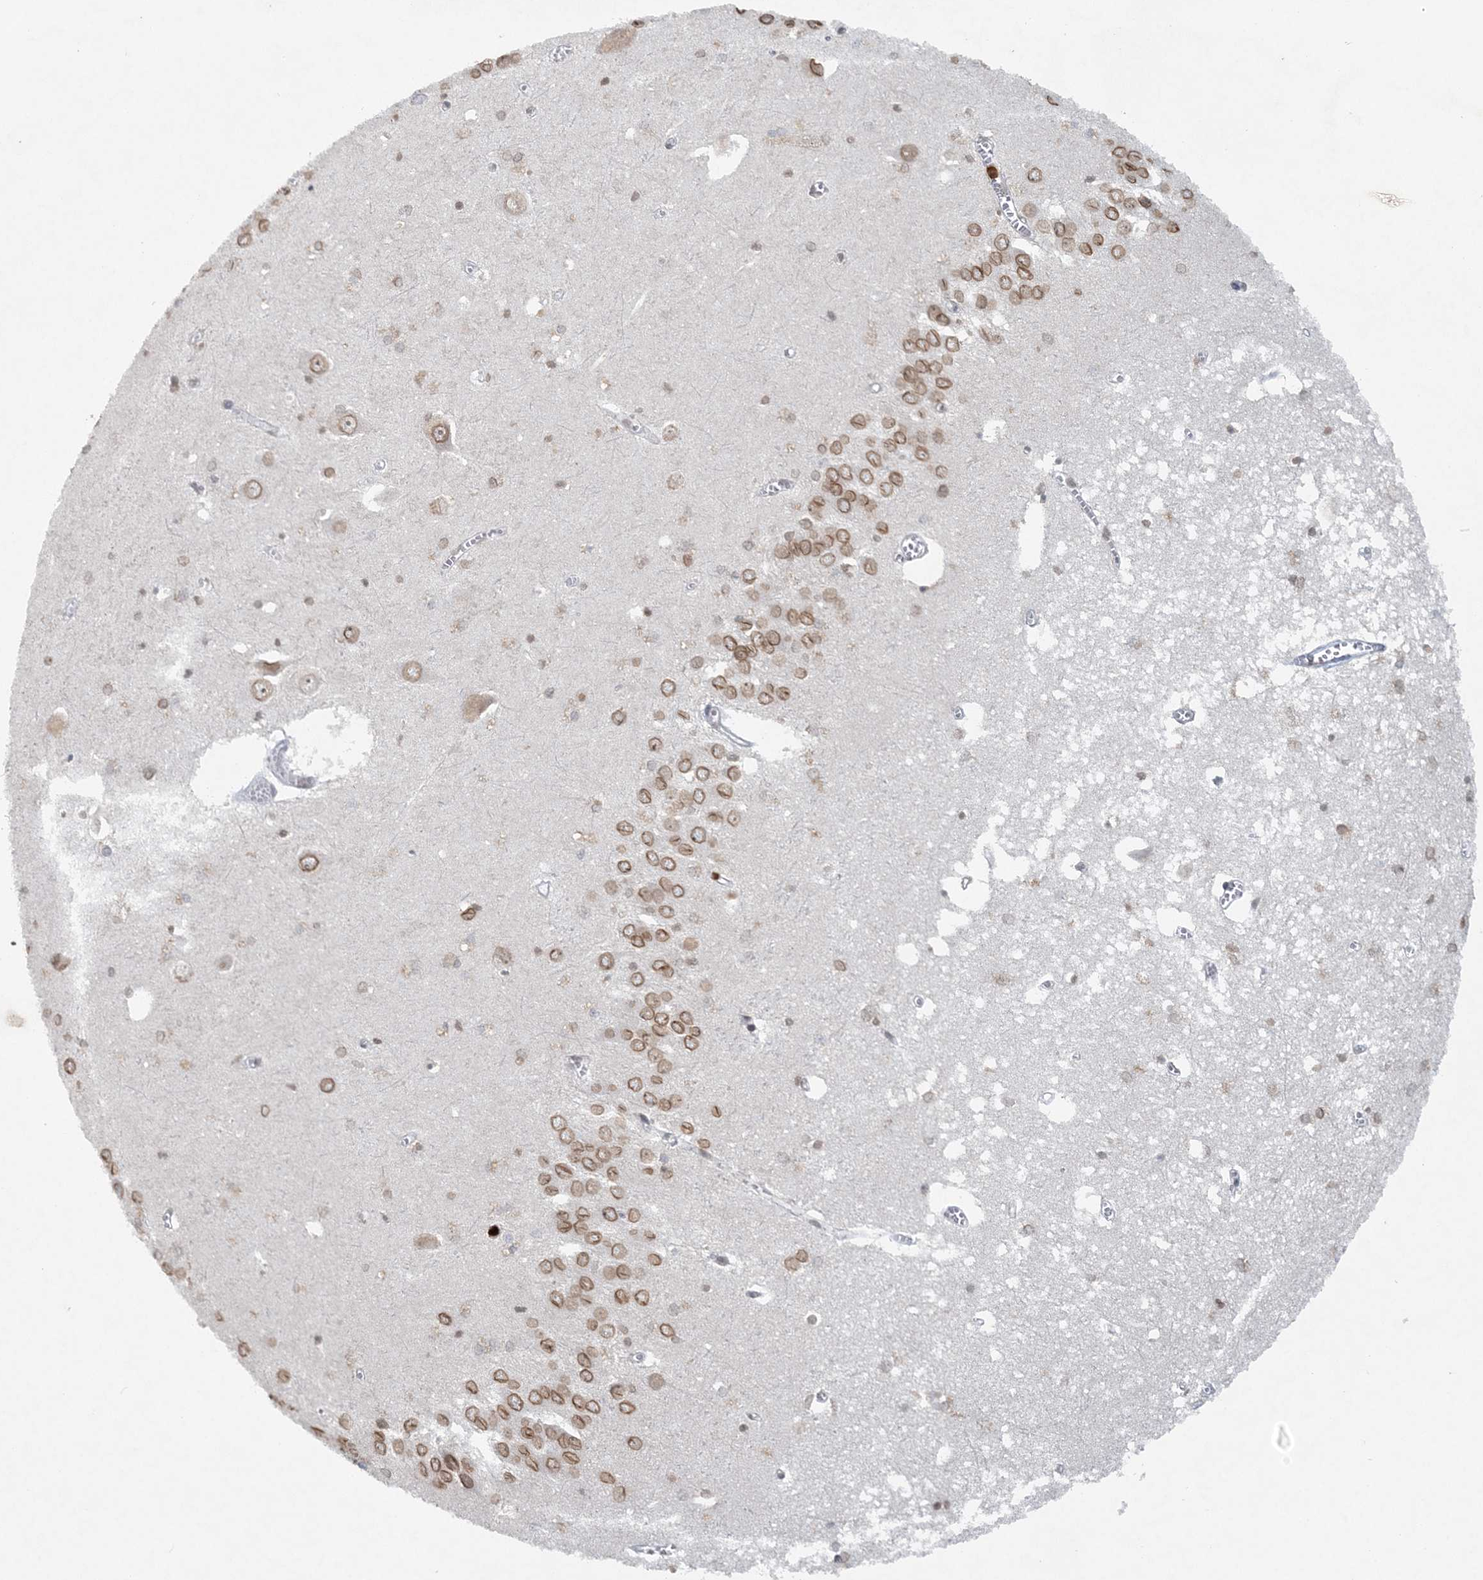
{"staining": {"intensity": "moderate", "quantity": "25%-75%", "location": "cytoplasmic/membranous,nuclear"}, "tissue": "hippocampus", "cell_type": "Glial cells", "image_type": "normal", "snomed": [{"axis": "morphology", "description": "Normal tissue, NOS"}, {"axis": "topography", "description": "Hippocampus"}], "caption": "Immunohistochemical staining of benign hippocampus exhibits medium levels of moderate cytoplasmic/membranous,nuclear staining in approximately 25%-75% of glial cells.", "gene": "NUP54", "patient": {"sex": "male", "age": 70}}